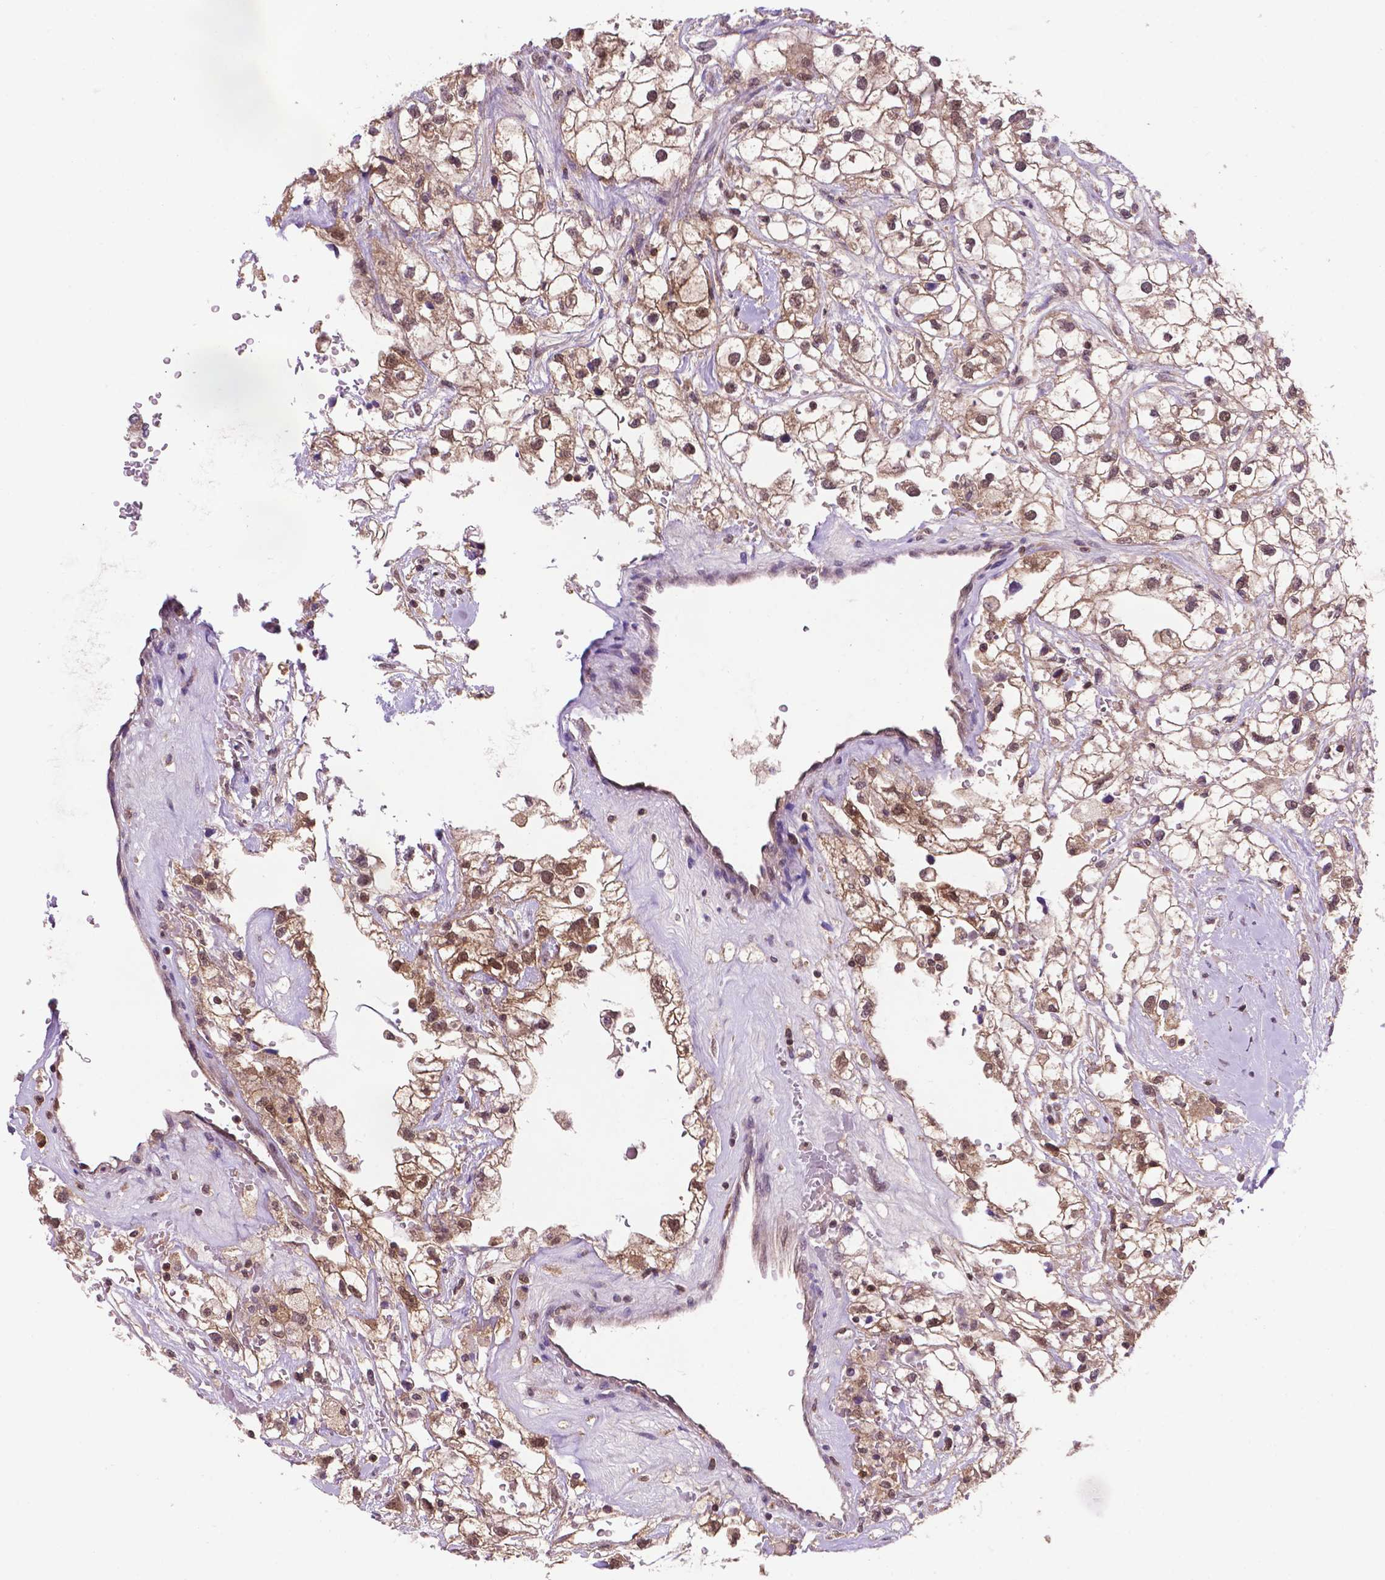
{"staining": {"intensity": "moderate", "quantity": ">75%", "location": "cytoplasmic/membranous,nuclear"}, "tissue": "renal cancer", "cell_type": "Tumor cells", "image_type": "cancer", "snomed": [{"axis": "morphology", "description": "Adenocarcinoma, NOS"}, {"axis": "topography", "description": "Kidney"}], "caption": "Immunohistochemistry (IHC) of adenocarcinoma (renal) exhibits medium levels of moderate cytoplasmic/membranous and nuclear staining in about >75% of tumor cells.", "gene": "UBE2L6", "patient": {"sex": "male", "age": 59}}